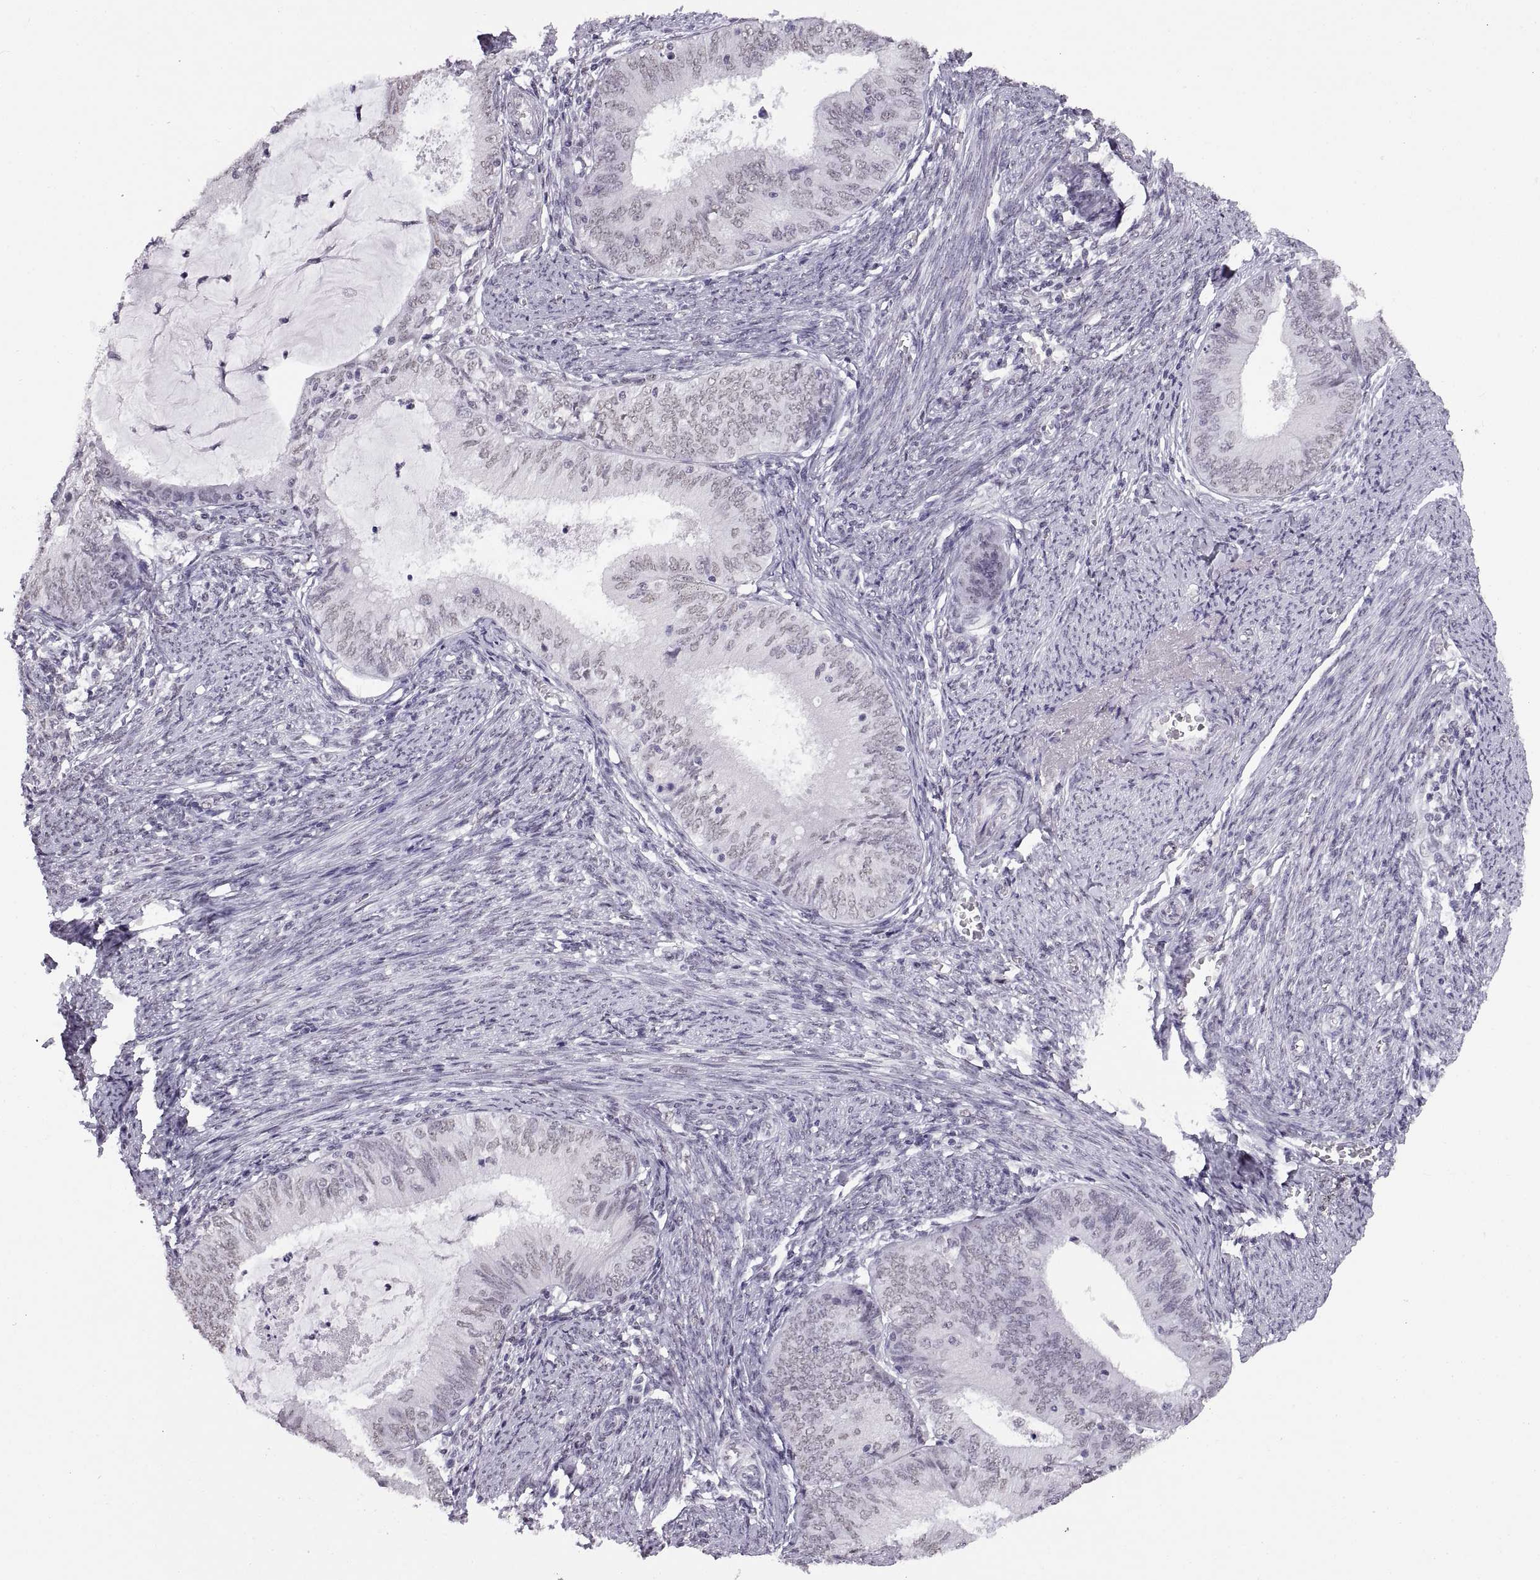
{"staining": {"intensity": "negative", "quantity": "none", "location": "none"}, "tissue": "endometrial cancer", "cell_type": "Tumor cells", "image_type": "cancer", "snomed": [{"axis": "morphology", "description": "Adenocarcinoma, NOS"}, {"axis": "topography", "description": "Endometrium"}], "caption": "This is an immunohistochemistry (IHC) micrograph of endometrial adenocarcinoma. There is no staining in tumor cells.", "gene": "CARTPT", "patient": {"sex": "female", "age": 57}}